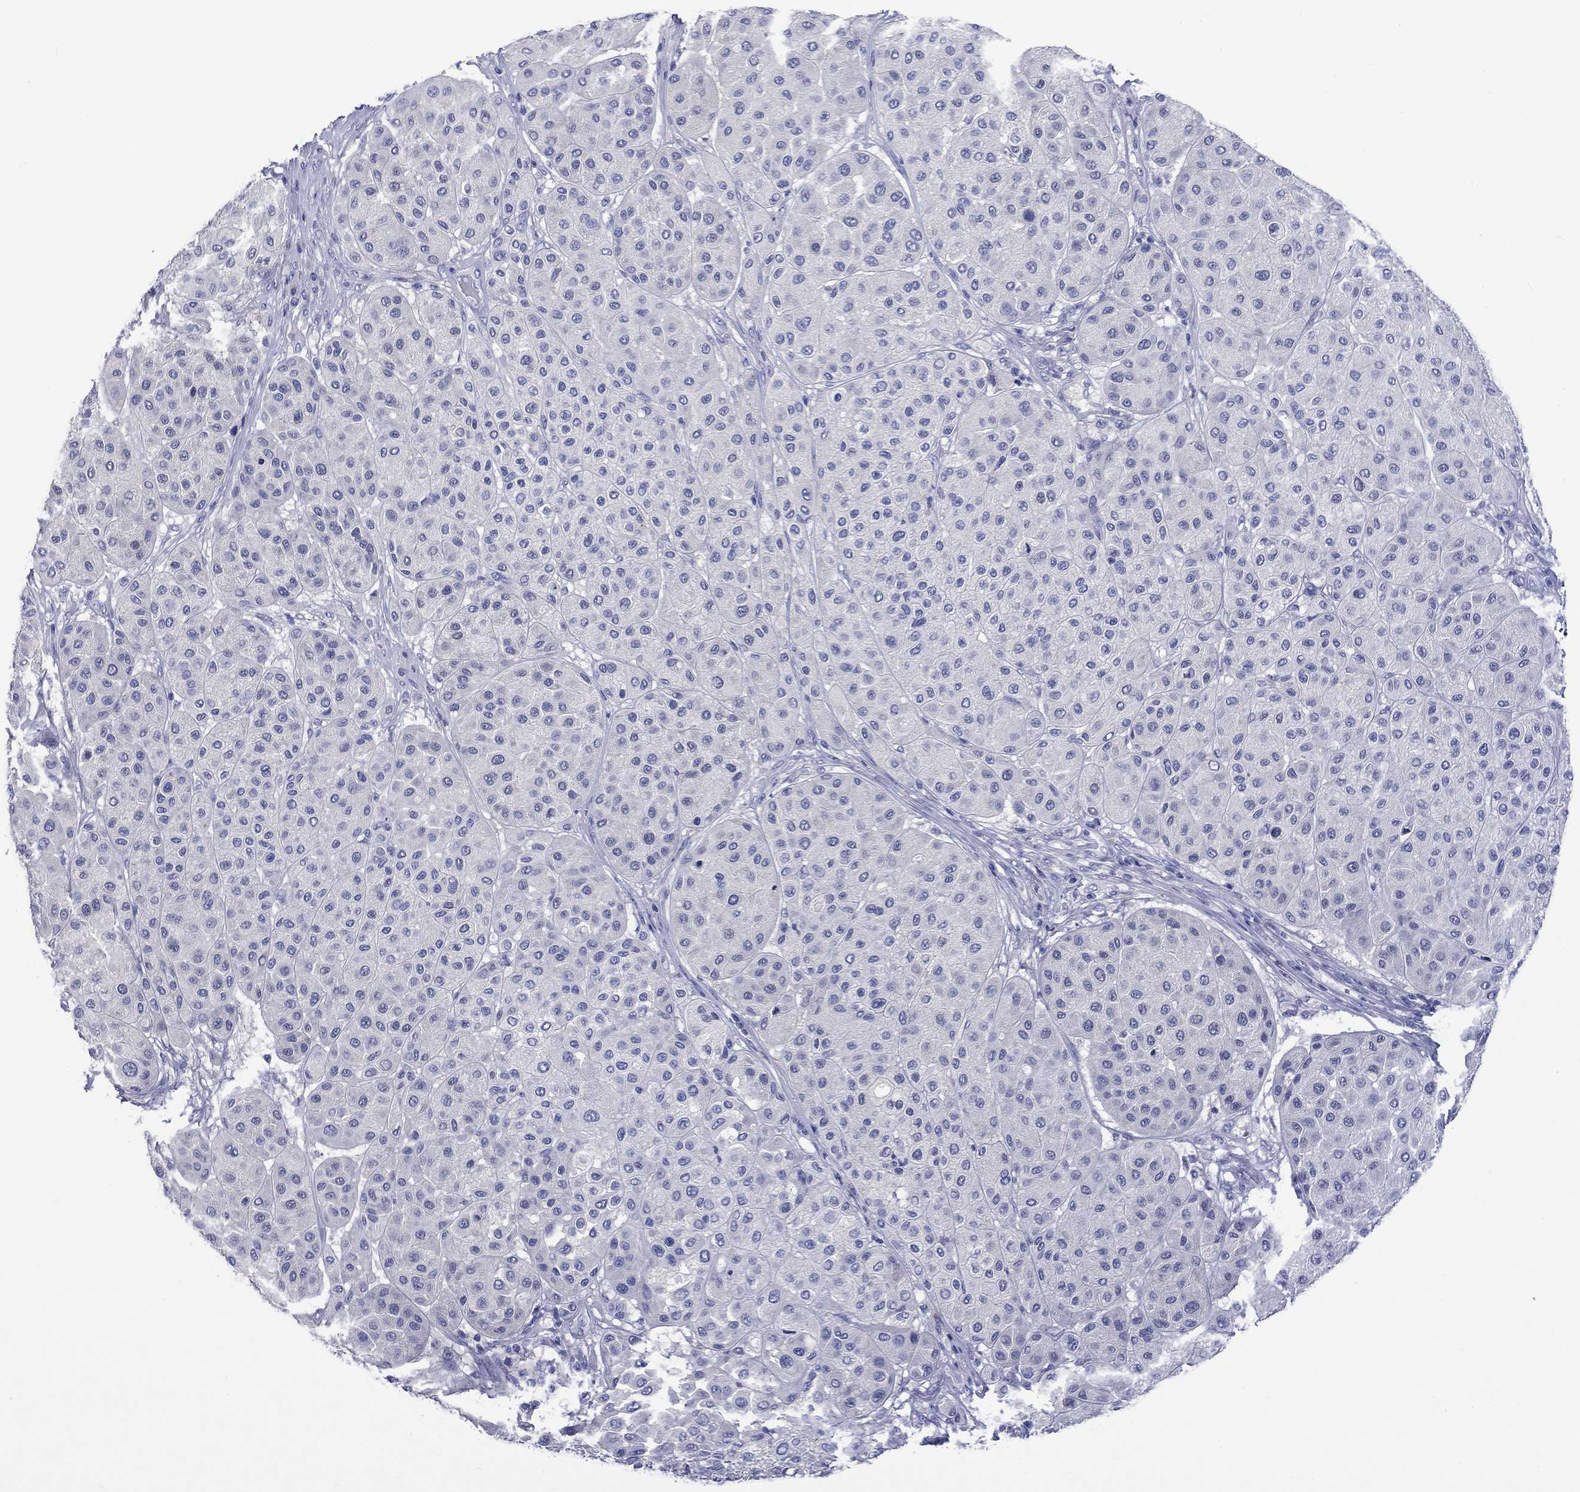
{"staining": {"intensity": "negative", "quantity": "none", "location": "none"}, "tissue": "melanoma", "cell_type": "Tumor cells", "image_type": "cancer", "snomed": [{"axis": "morphology", "description": "Malignant melanoma, Metastatic site"}, {"axis": "topography", "description": "Smooth muscle"}], "caption": "Melanoma was stained to show a protein in brown. There is no significant expression in tumor cells.", "gene": "TOMM20L", "patient": {"sex": "male", "age": 41}}